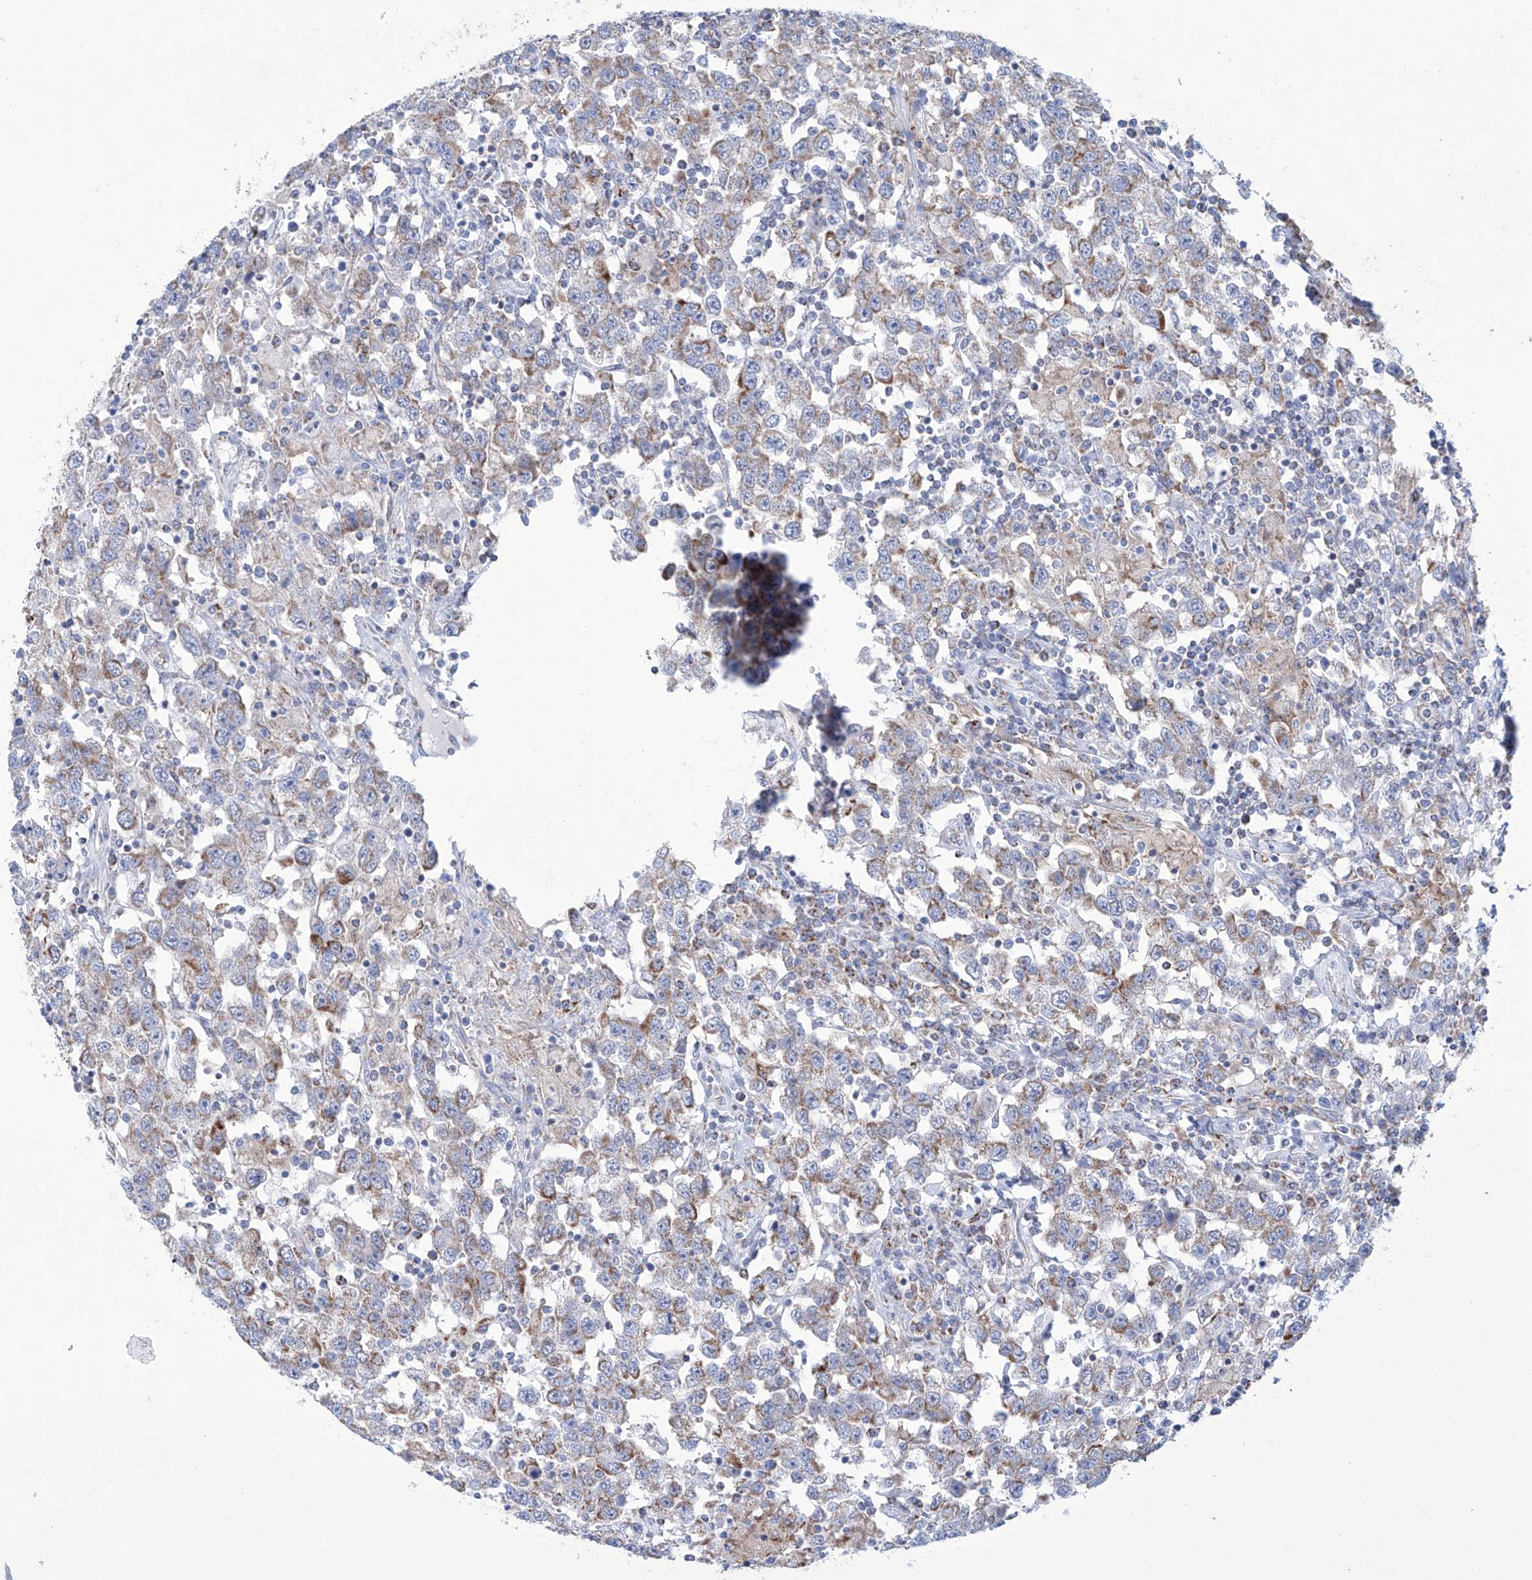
{"staining": {"intensity": "moderate", "quantity": ">75%", "location": "cytoplasmic/membranous"}, "tissue": "testis cancer", "cell_type": "Tumor cells", "image_type": "cancer", "snomed": [{"axis": "morphology", "description": "Seminoma, NOS"}, {"axis": "topography", "description": "Testis"}], "caption": "IHC of human testis seminoma demonstrates medium levels of moderate cytoplasmic/membranous staining in approximately >75% of tumor cells. (IHC, brightfield microscopy, high magnification).", "gene": "ALDH6A1", "patient": {"sex": "male", "age": 41}}